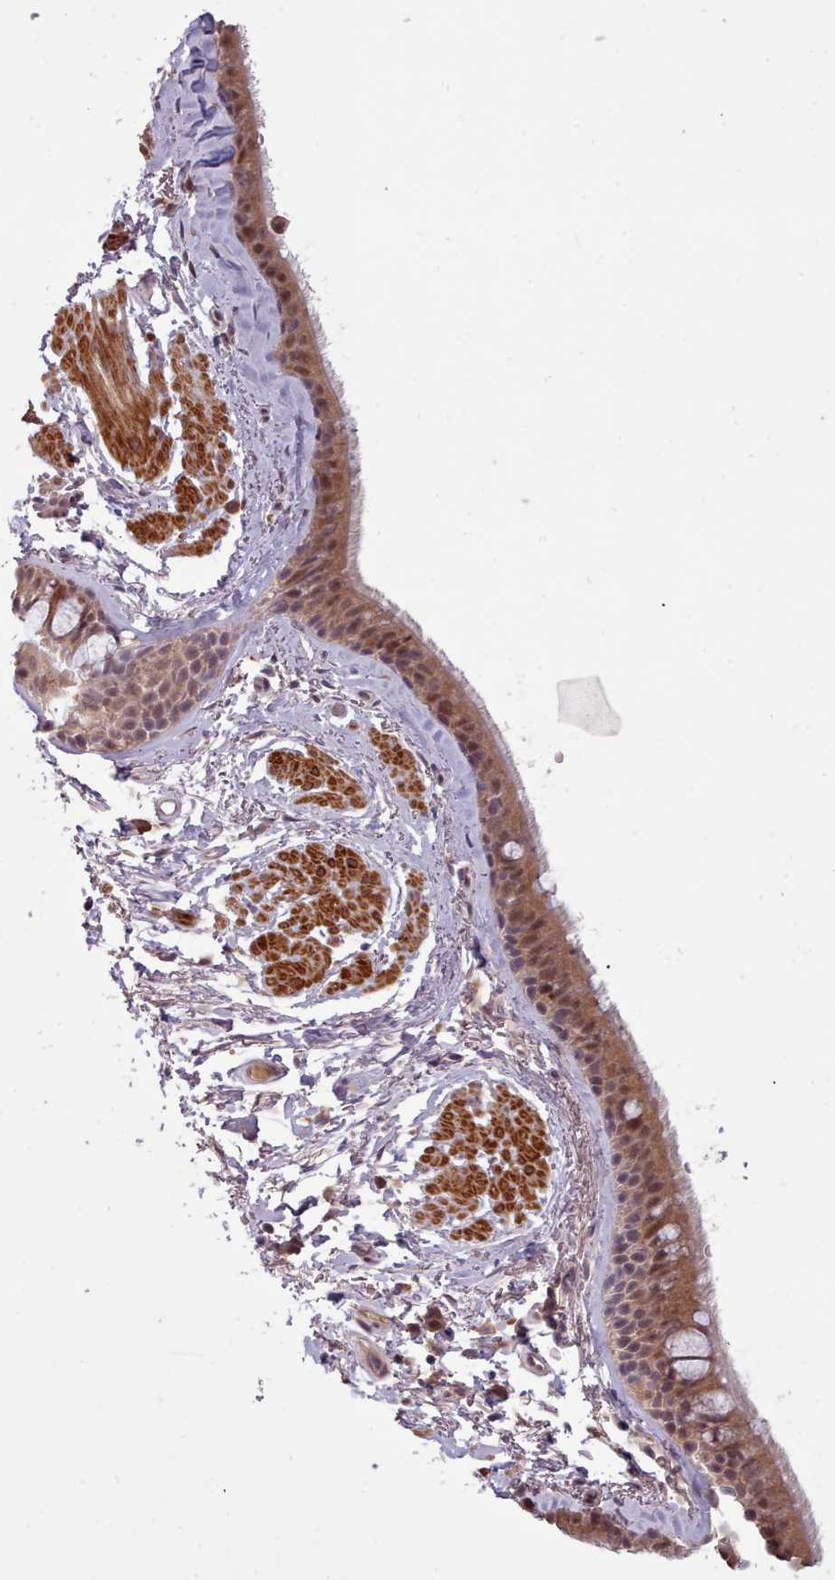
{"staining": {"intensity": "moderate", "quantity": "25%-75%", "location": "cytoplasmic/membranous,nuclear"}, "tissue": "bronchus", "cell_type": "Respiratory epithelial cells", "image_type": "normal", "snomed": [{"axis": "morphology", "description": "Normal tissue, NOS"}, {"axis": "topography", "description": "Lymph node"}, {"axis": "topography", "description": "Cartilage tissue"}, {"axis": "topography", "description": "Bronchus"}], "caption": "Respiratory epithelial cells display medium levels of moderate cytoplasmic/membranous,nuclear positivity in about 25%-75% of cells in normal human bronchus.", "gene": "CDC6", "patient": {"sex": "female", "age": 70}}